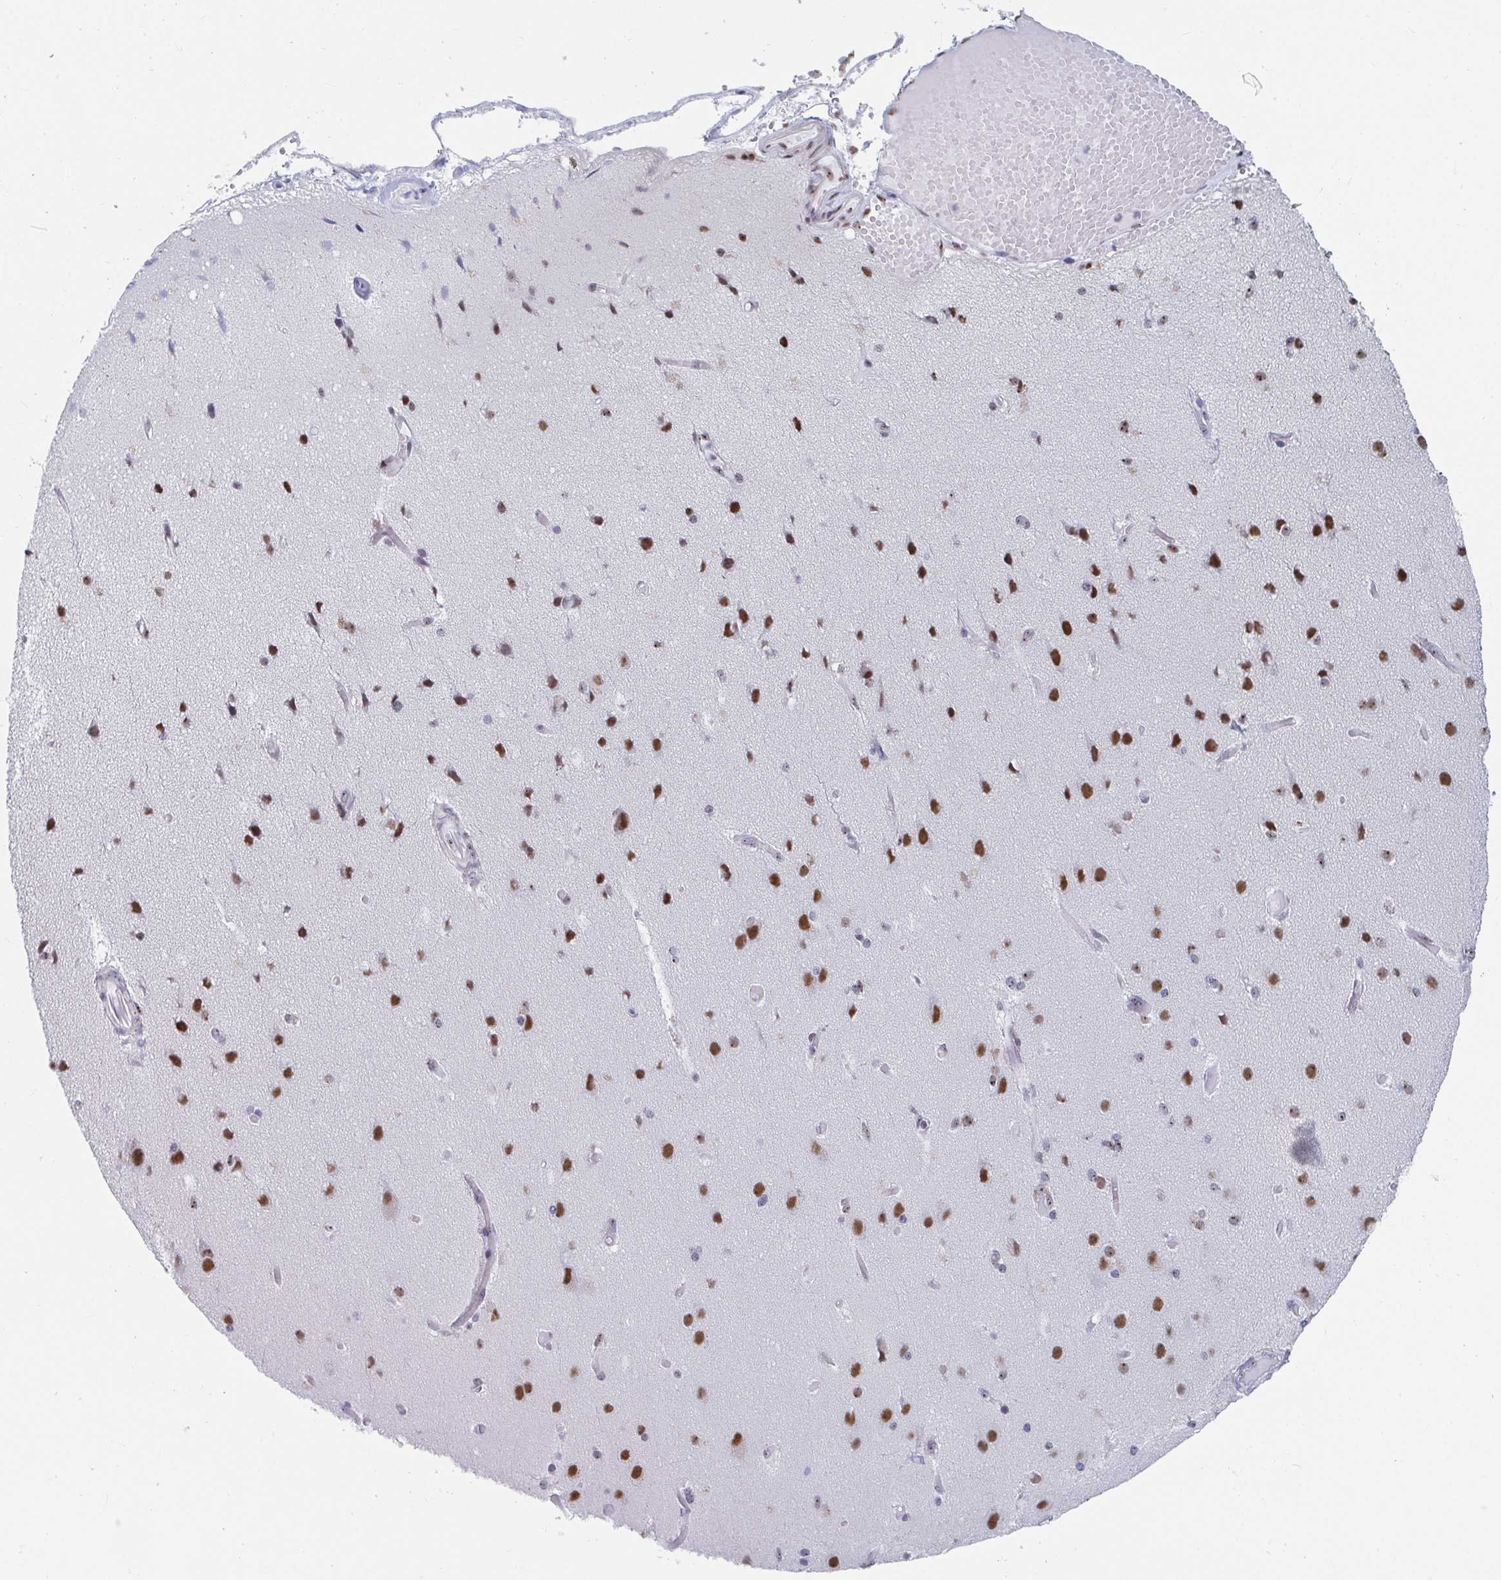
{"staining": {"intensity": "moderate", "quantity": "<25%", "location": "nuclear"}, "tissue": "cerebral cortex", "cell_type": "Endothelial cells", "image_type": "normal", "snomed": [{"axis": "morphology", "description": "Normal tissue, NOS"}, {"axis": "morphology", "description": "Glioma, malignant, High grade"}, {"axis": "topography", "description": "Cerebral cortex"}], "caption": "Brown immunohistochemical staining in benign human cerebral cortex demonstrates moderate nuclear positivity in about <25% of endothelial cells.", "gene": "SIRT7", "patient": {"sex": "male", "age": 71}}